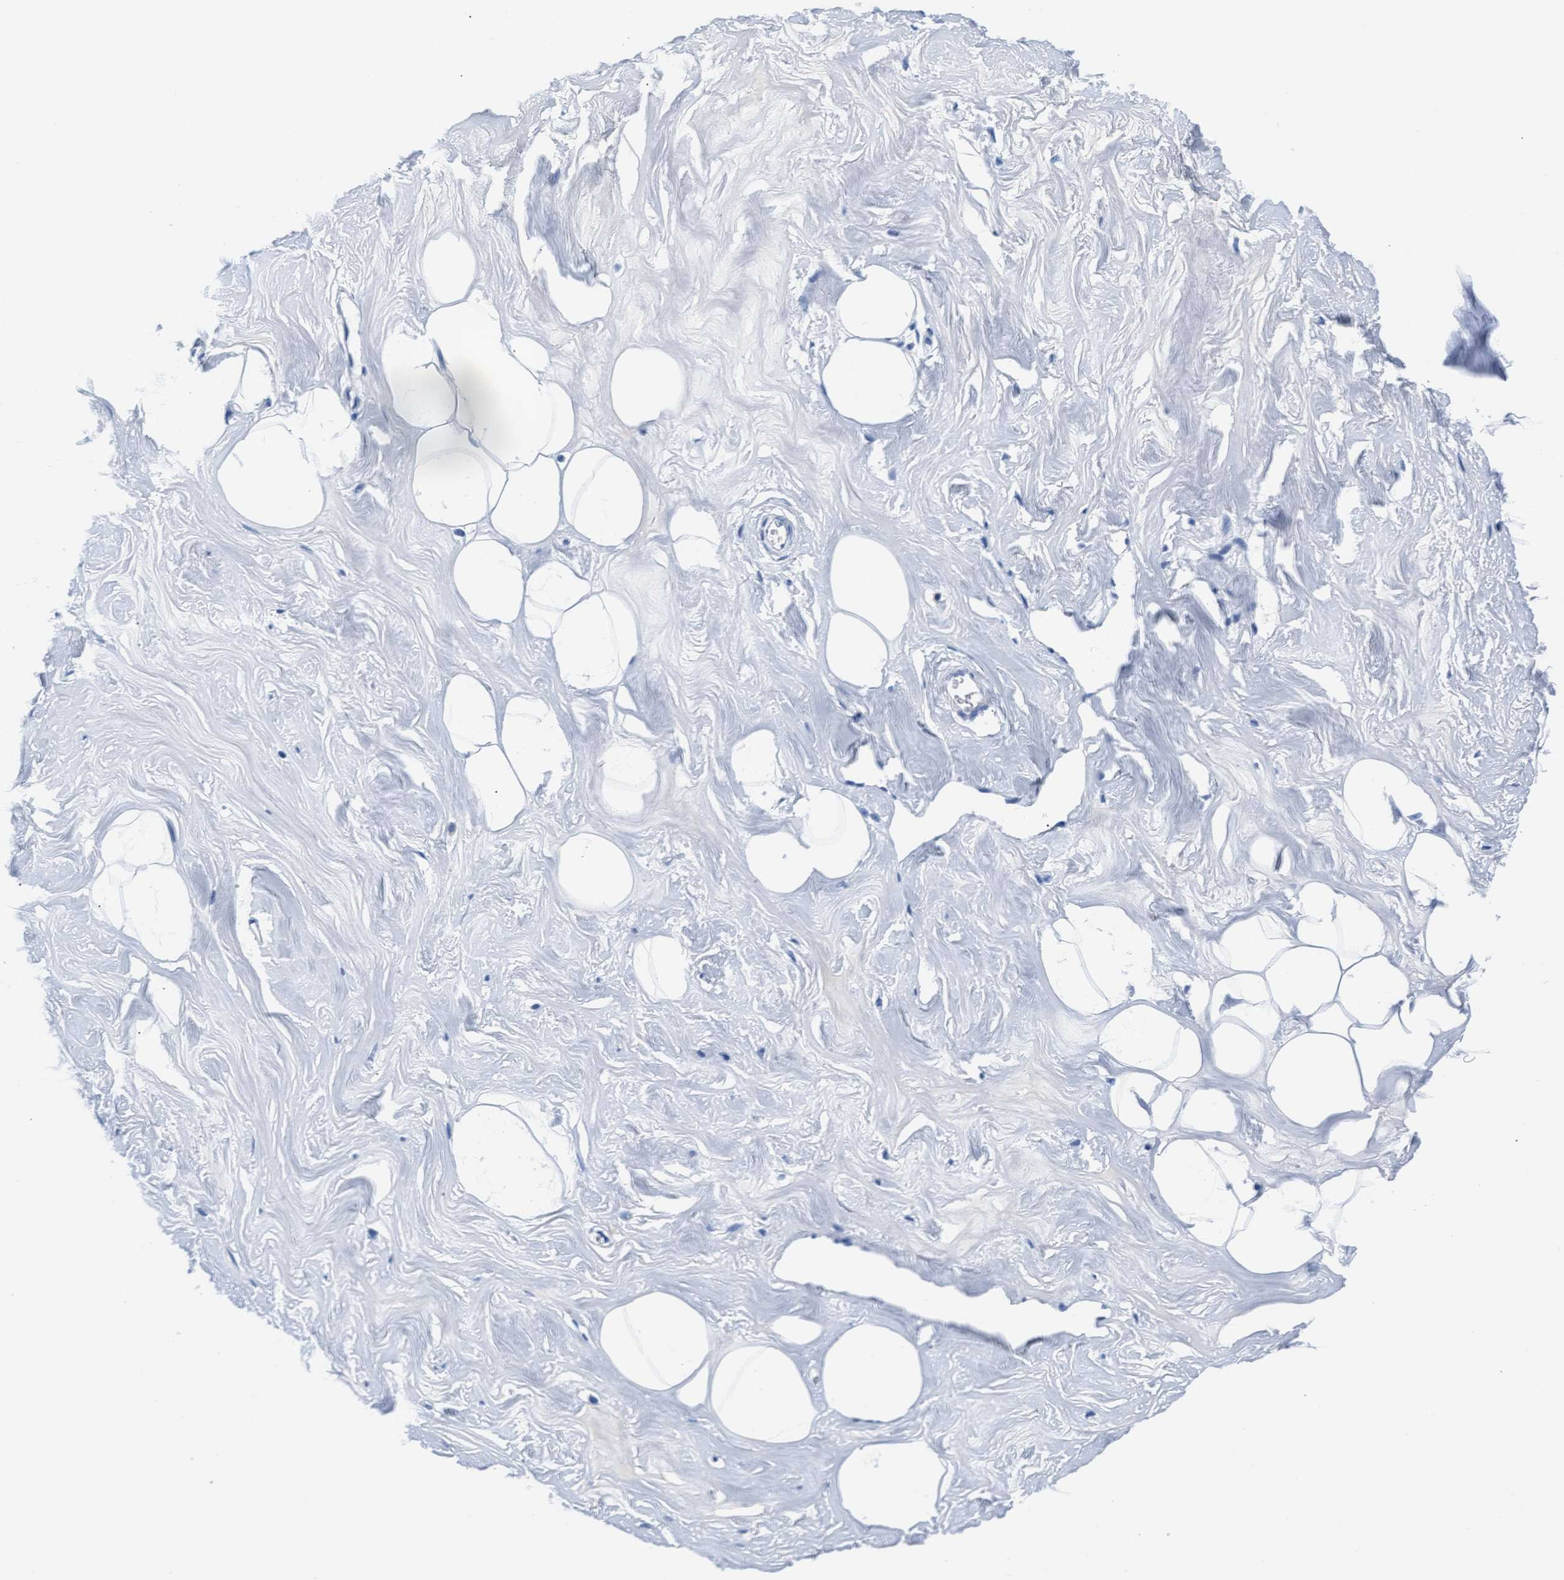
{"staining": {"intensity": "negative", "quantity": "none", "location": "none"}, "tissue": "adipose tissue", "cell_type": "Adipocytes", "image_type": "normal", "snomed": [{"axis": "morphology", "description": "Normal tissue, NOS"}, {"axis": "morphology", "description": "Fibrosis, NOS"}, {"axis": "topography", "description": "Breast"}, {"axis": "topography", "description": "Adipose tissue"}], "caption": "A micrograph of human adipose tissue is negative for staining in adipocytes. (Immunohistochemistry (ihc), brightfield microscopy, high magnification).", "gene": "MMP8", "patient": {"sex": "female", "age": 39}}